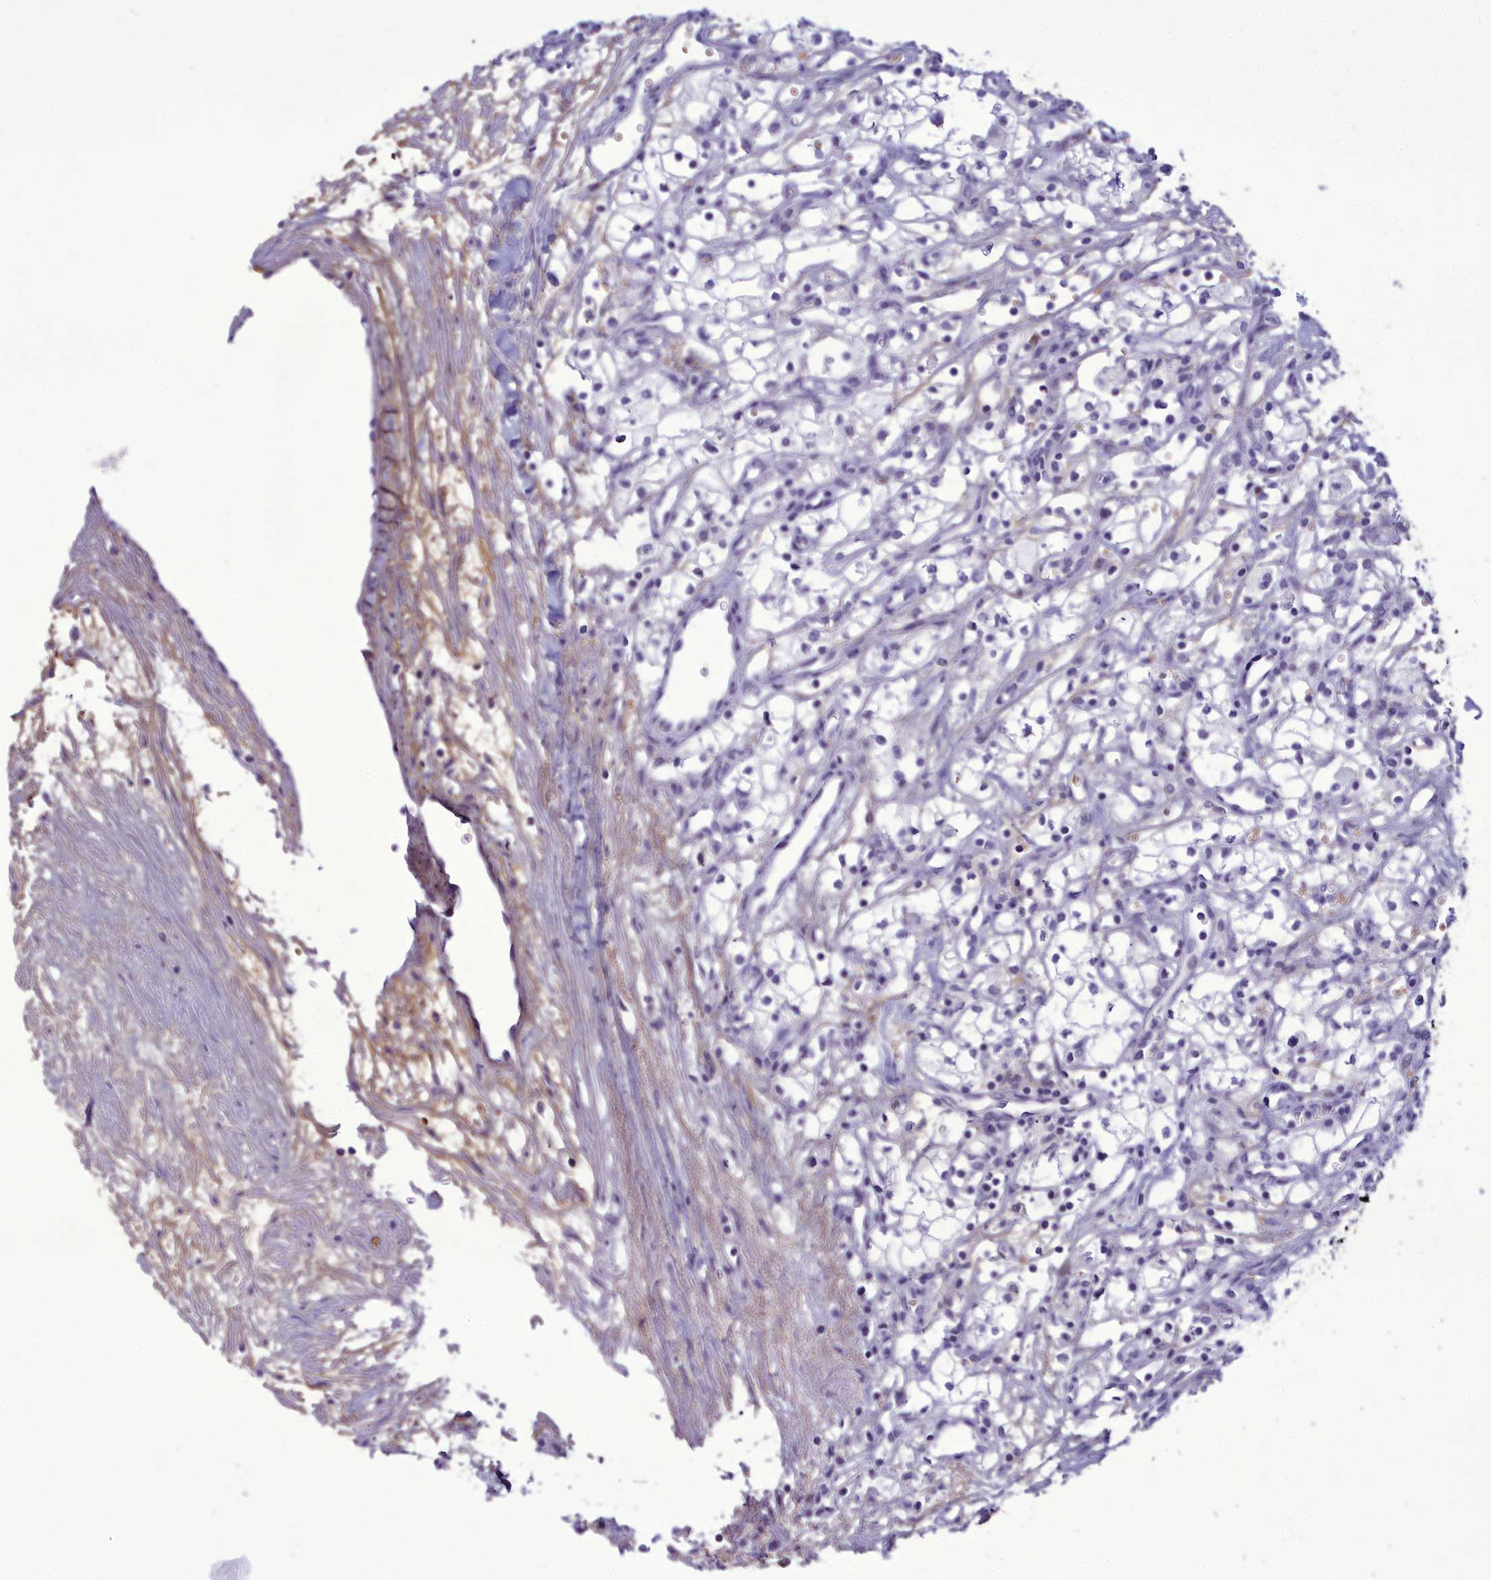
{"staining": {"intensity": "negative", "quantity": "none", "location": "none"}, "tissue": "renal cancer", "cell_type": "Tumor cells", "image_type": "cancer", "snomed": [{"axis": "morphology", "description": "Adenocarcinoma, NOS"}, {"axis": "topography", "description": "Kidney"}], "caption": "This is an immunohistochemistry (IHC) image of renal cancer (adenocarcinoma). There is no expression in tumor cells.", "gene": "OSTN", "patient": {"sex": "male", "age": 59}}